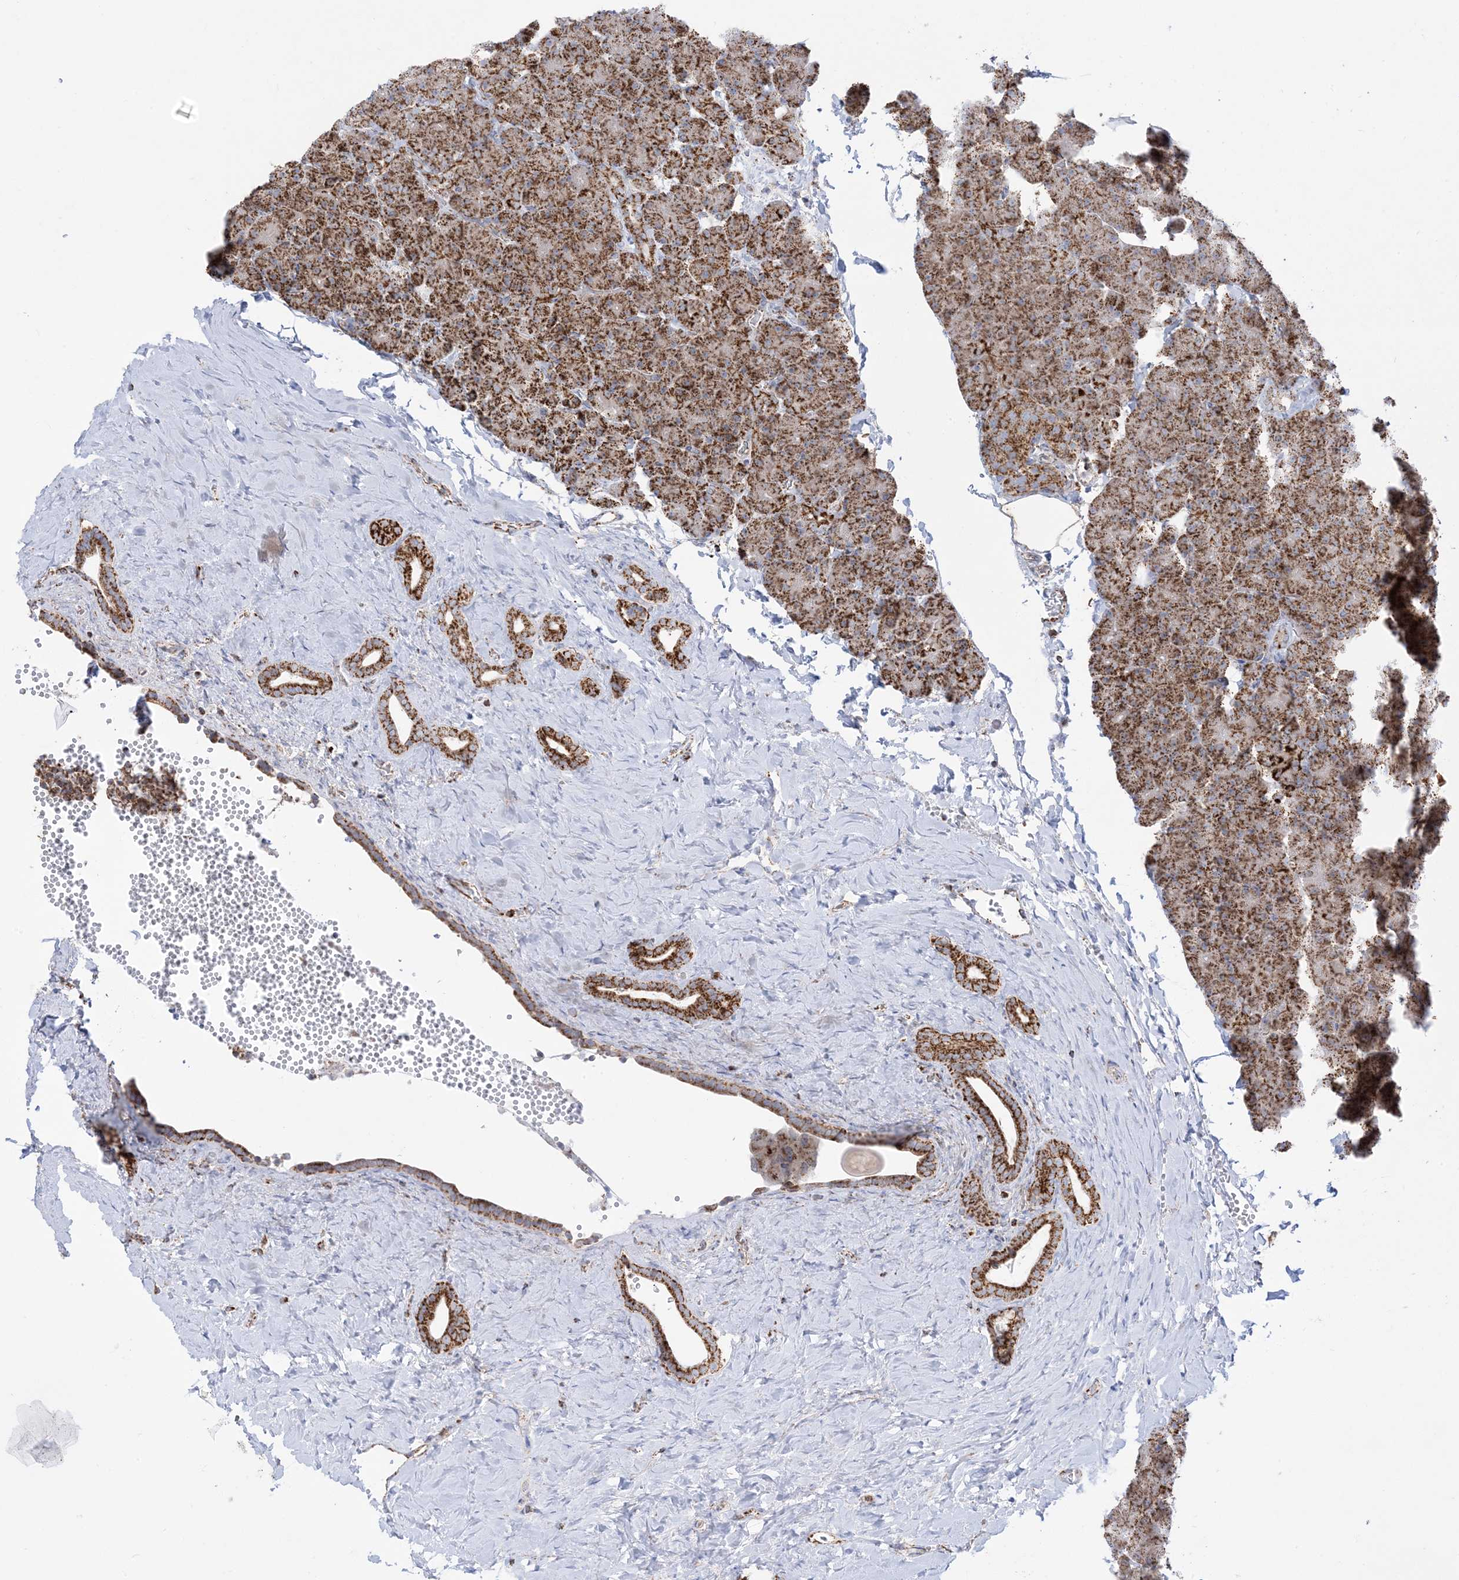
{"staining": {"intensity": "strong", "quantity": ">75%", "location": "cytoplasmic/membranous"}, "tissue": "pancreas", "cell_type": "Exocrine glandular cells", "image_type": "normal", "snomed": [{"axis": "morphology", "description": "Normal tissue, NOS"}, {"axis": "morphology", "description": "Carcinoid, malignant, NOS"}, {"axis": "topography", "description": "Pancreas"}], "caption": "Pancreas stained with DAB immunohistochemistry (IHC) shows high levels of strong cytoplasmic/membranous staining in about >75% of exocrine glandular cells. The staining was performed using DAB (3,3'-diaminobenzidine) to visualize the protein expression in brown, while the nuclei were stained in blue with hematoxylin (Magnification: 20x).", "gene": "MRPS36", "patient": {"sex": "female", "age": 35}}